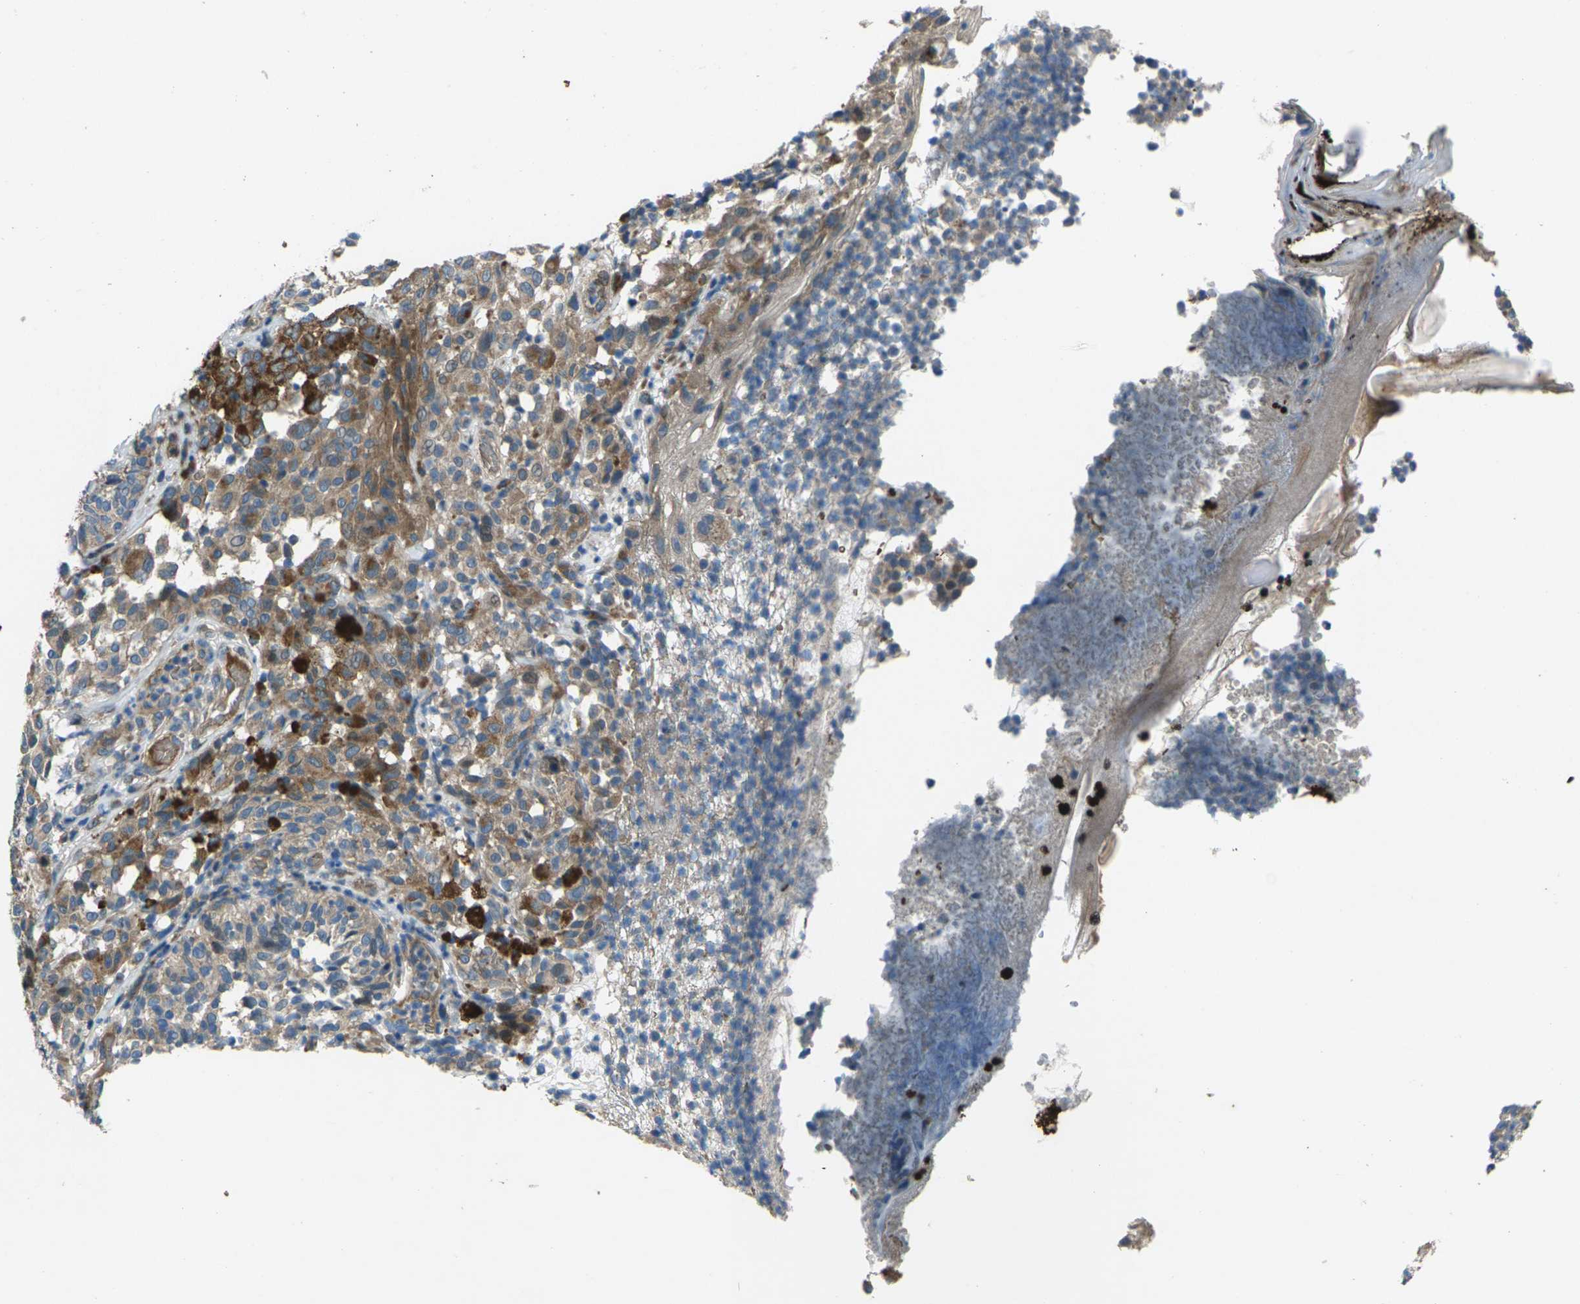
{"staining": {"intensity": "moderate", "quantity": ">75%", "location": "cytoplasmic/membranous"}, "tissue": "melanoma", "cell_type": "Tumor cells", "image_type": "cancer", "snomed": [{"axis": "morphology", "description": "Malignant melanoma, NOS"}, {"axis": "topography", "description": "Skin"}], "caption": "Immunohistochemistry (IHC) (DAB (3,3'-diaminobenzidine)) staining of malignant melanoma reveals moderate cytoplasmic/membranous protein positivity in about >75% of tumor cells. The protein is stained brown, and the nuclei are stained in blue (DAB (3,3'-diaminobenzidine) IHC with brightfield microscopy, high magnification).", "gene": "EDNRA", "patient": {"sex": "female", "age": 46}}